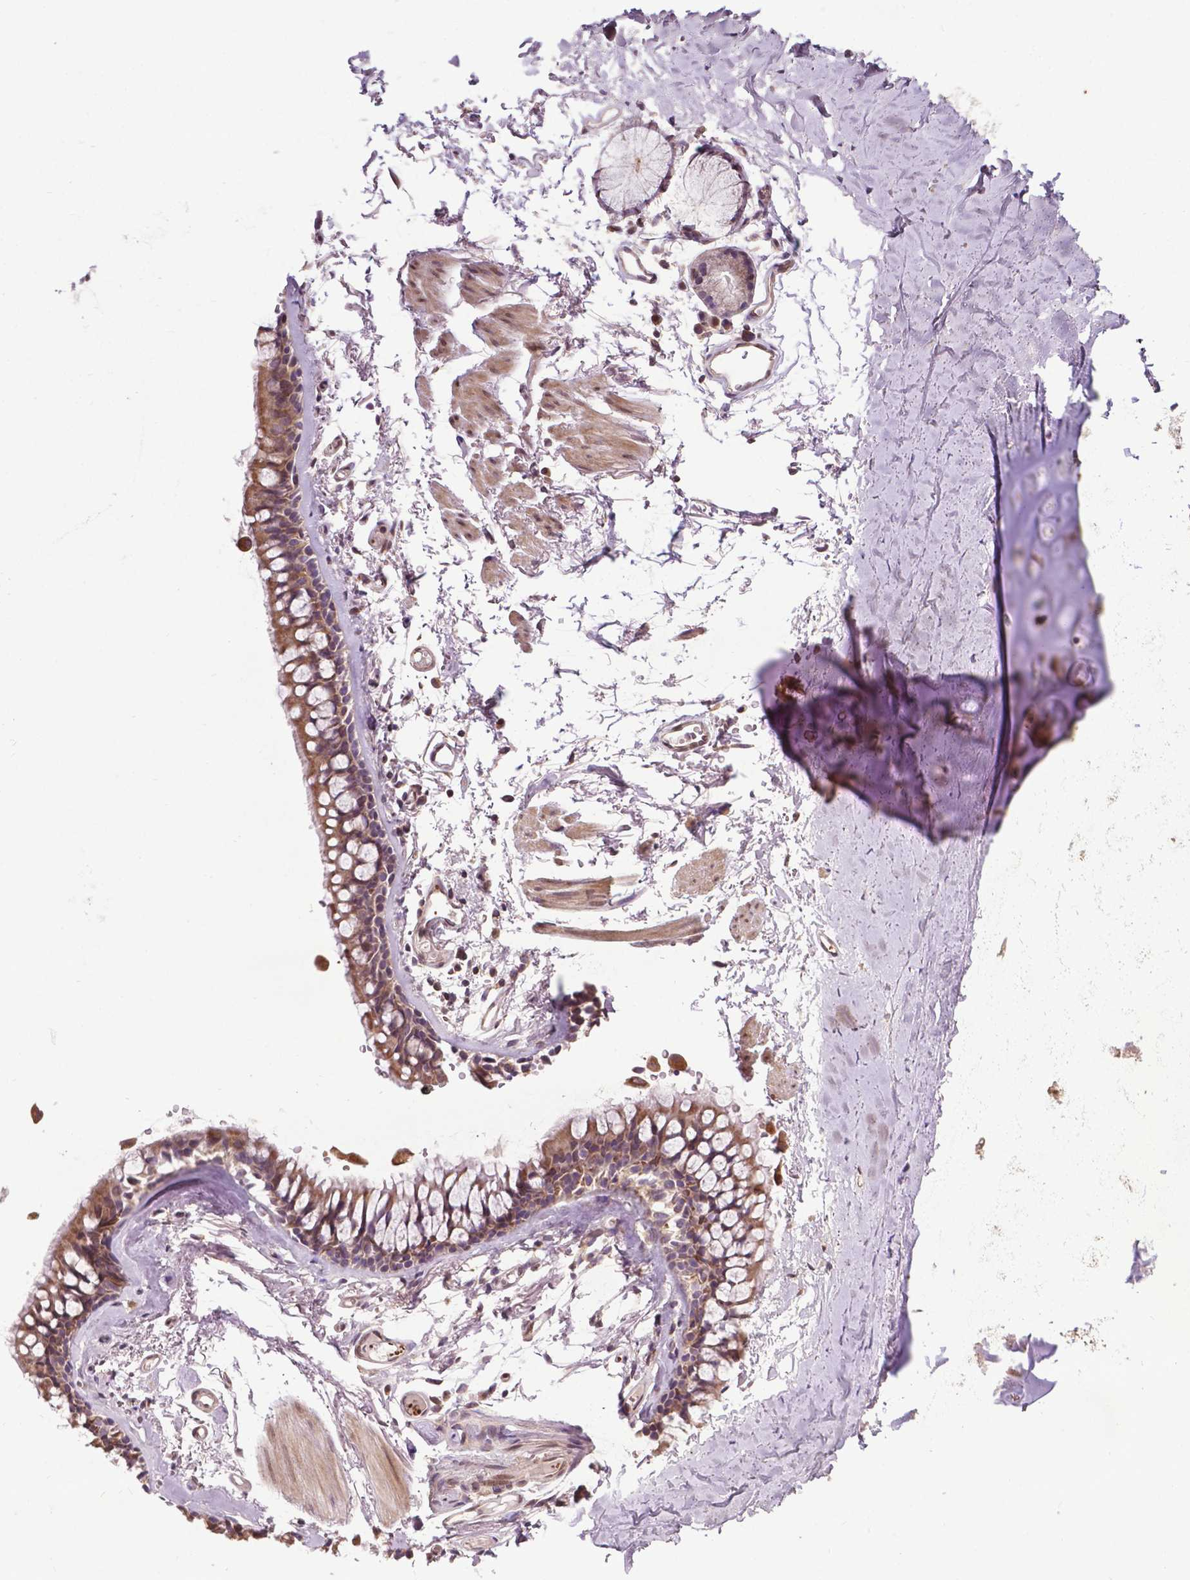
{"staining": {"intensity": "moderate", "quantity": "<25%", "location": "nuclear"}, "tissue": "adipose tissue", "cell_type": "Adipocytes", "image_type": "normal", "snomed": [{"axis": "morphology", "description": "Normal tissue, NOS"}, {"axis": "topography", "description": "Cartilage tissue"}, {"axis": "topography", "description": "Bronchus"}], "caption": "Approximately <25% of adipocytes in benign adipose tissue display moderate nuclear protein positivity as visualized by brown immunohistochemical staining.", "gene": "SPNS2", "patient": {"sex": "female", "age": 79}}